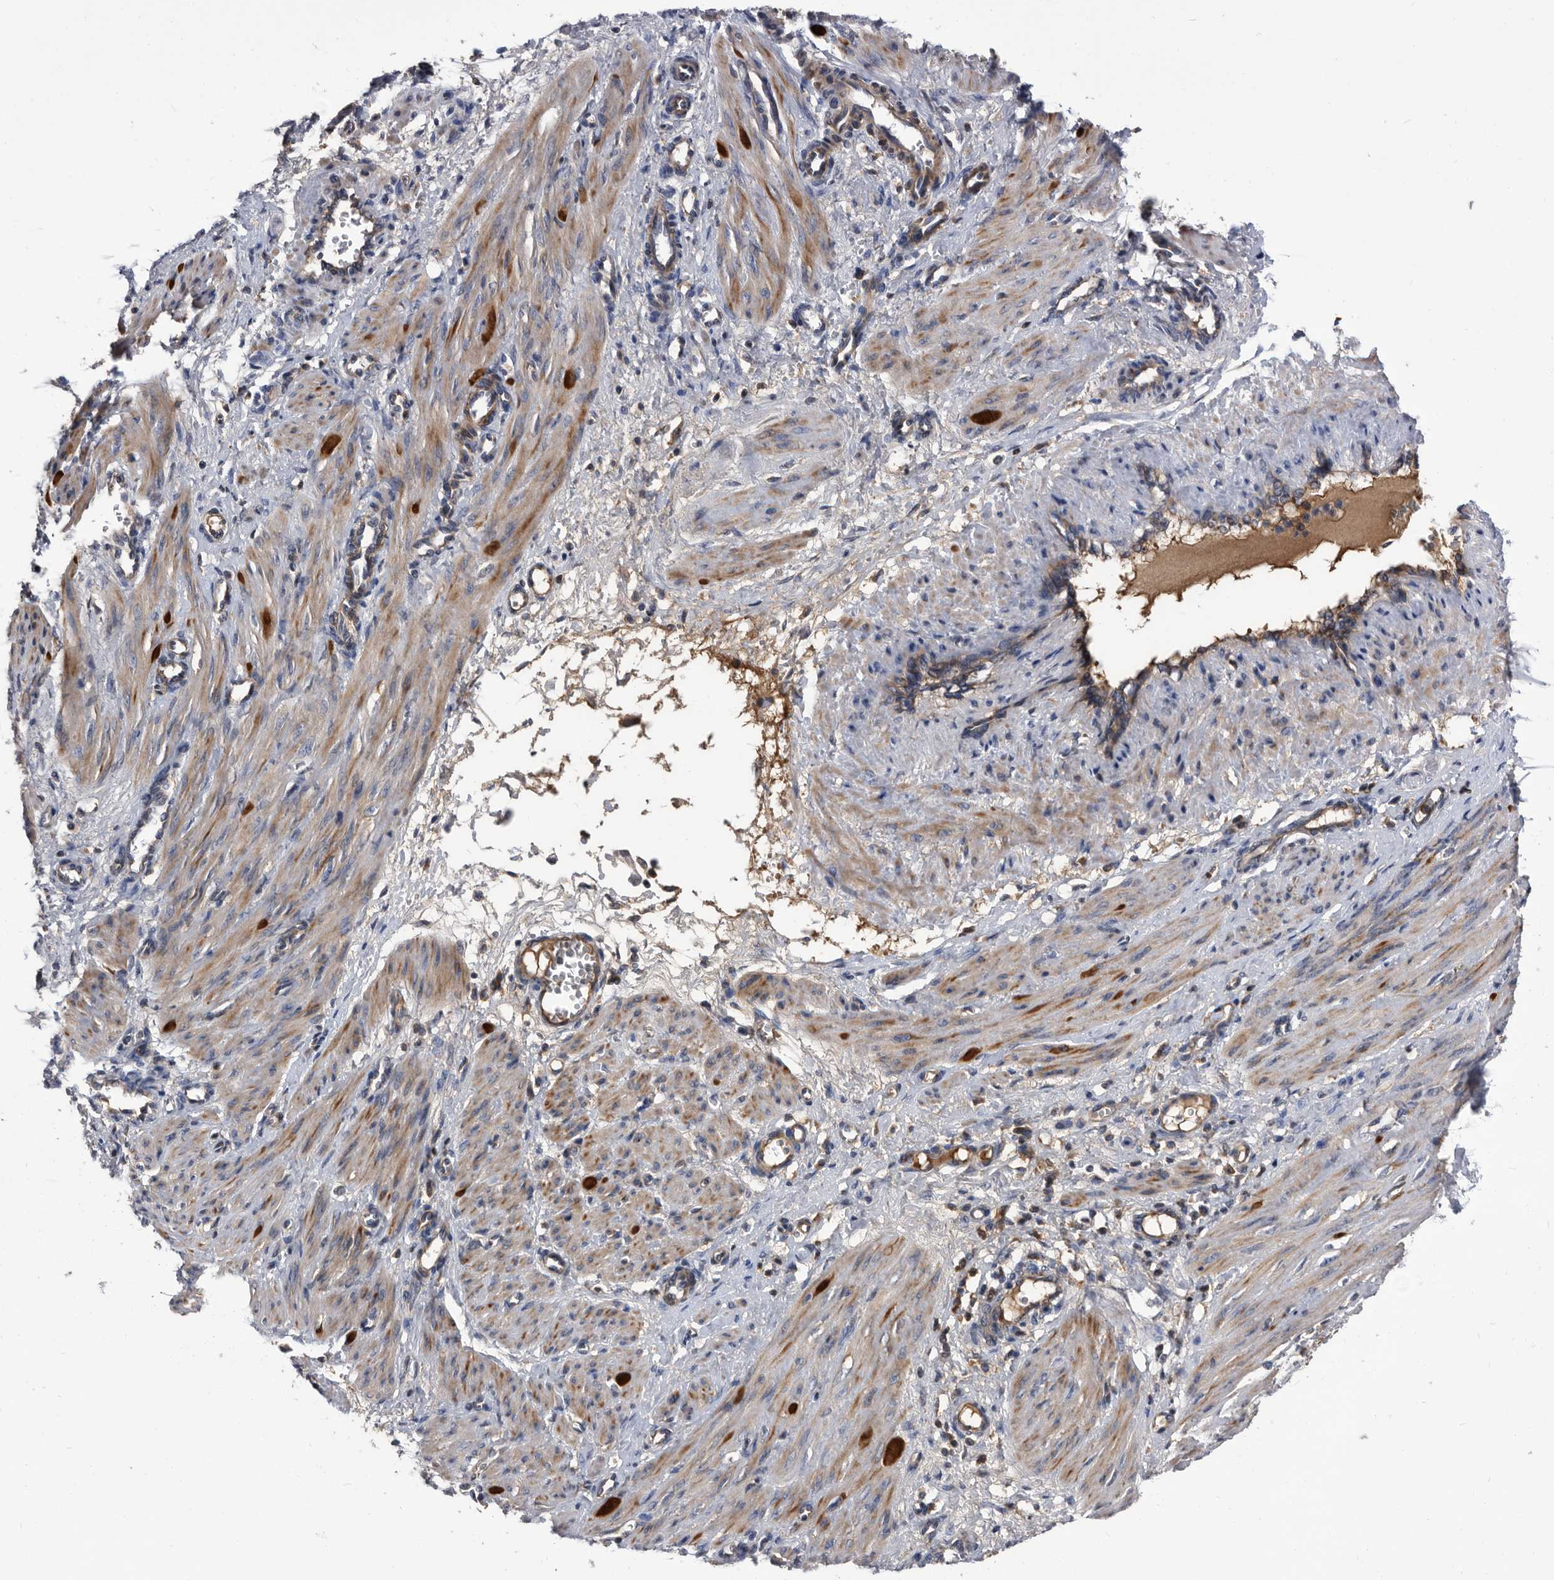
{"staining": {"intensity": "moderate", "quantity": "25%-75%", "location": "cytoplasmic/membranous"}, "tissue": "smooth muscle", "cell_type": "Smooth muscle cells", "image_type": "normal", "snomed": [{"axis": "morphology", "description": "Normal tissue, NOS"}, {"axis": "topography", "description": "Endometrium"}], "caption": "There is medium levels of moderate cytoplasmic/membranous expression in smooth muscle cells of benign smooth muscle, as demonstrated by immunohistochemical staining (brown color).", "gene": "DTNBP1", "patient": {"sex": "female", "age": 33}}